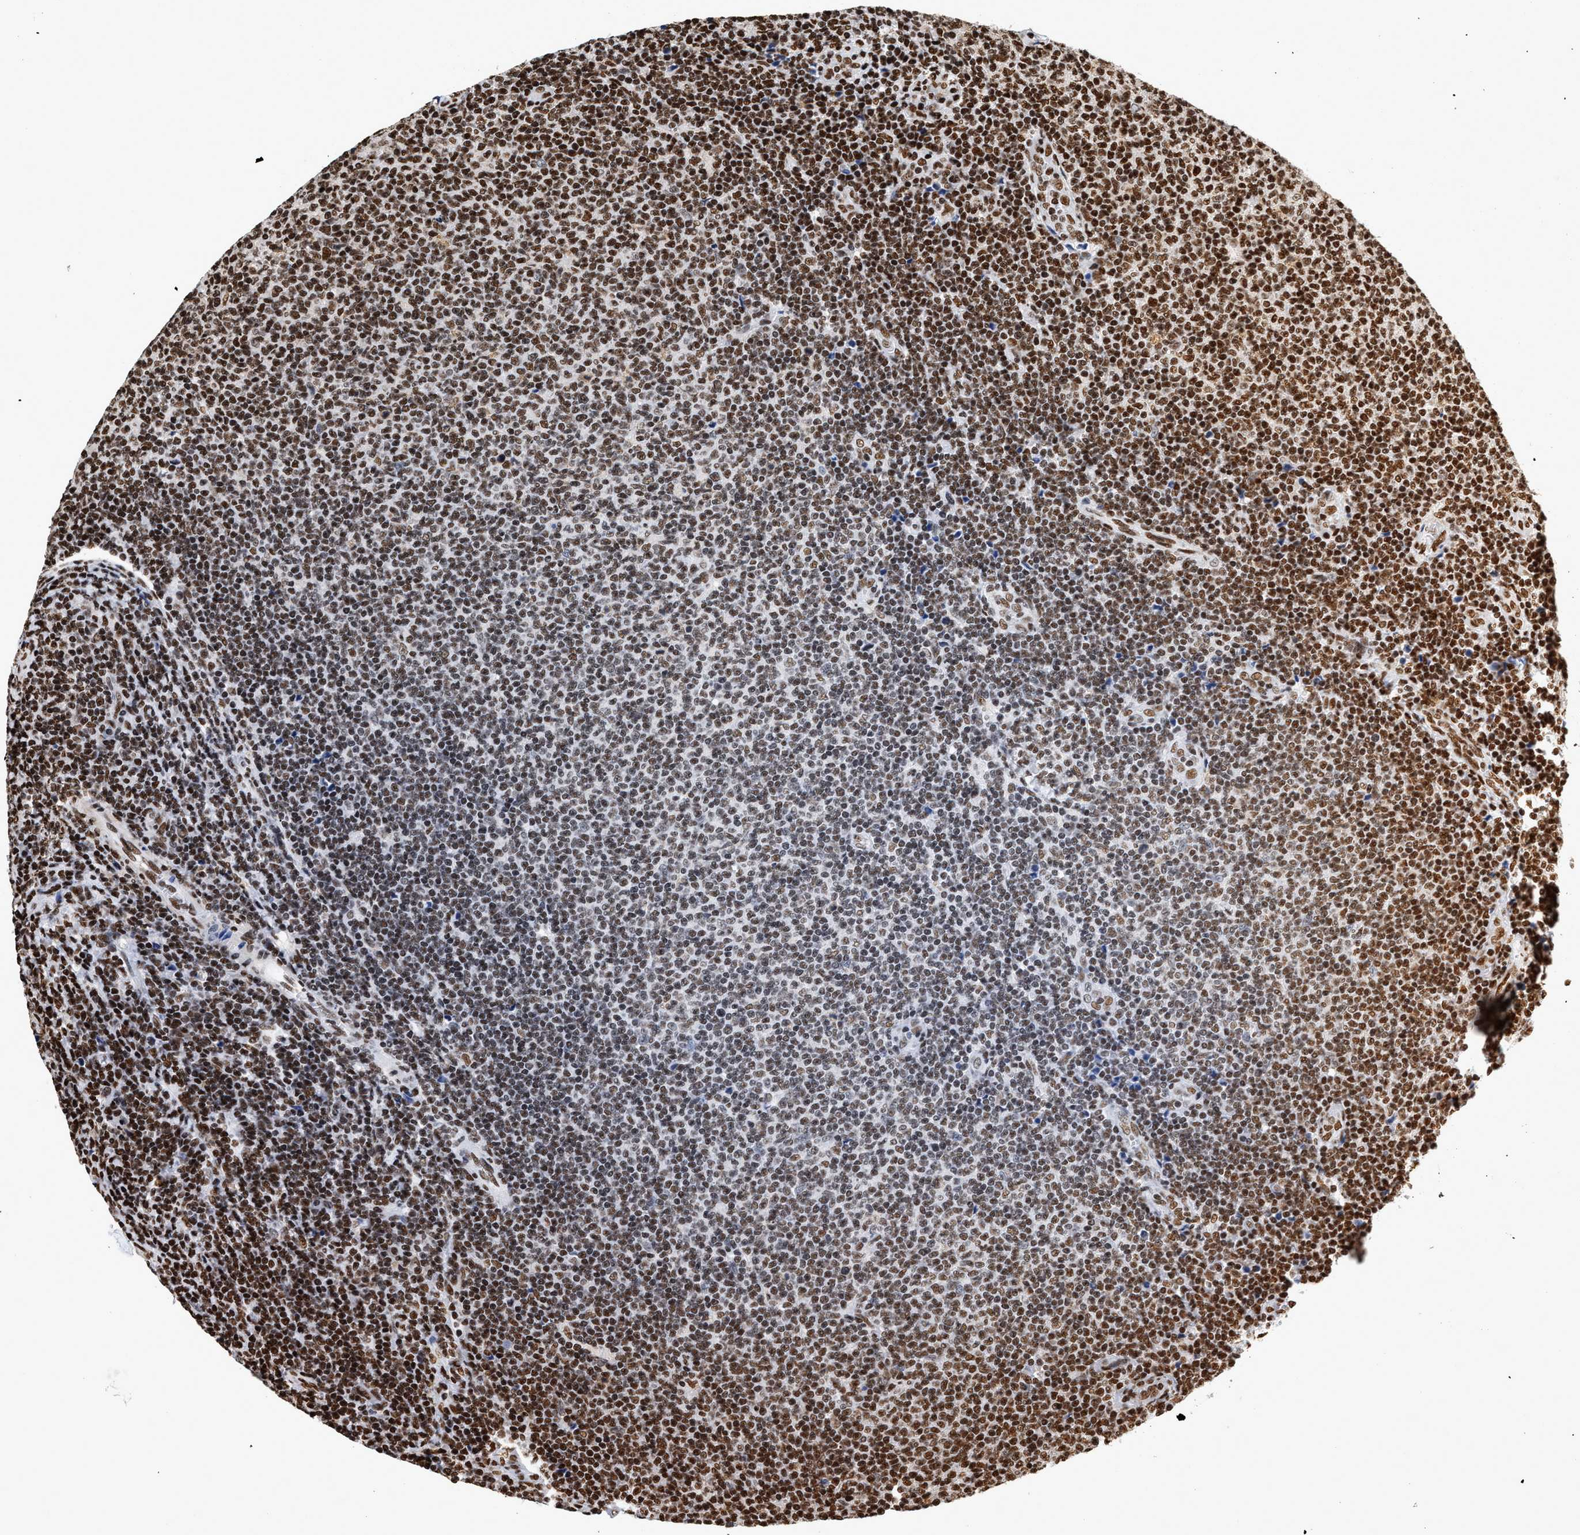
{"staining": {"intensity": "strong", "quantity": ">75%", "location": "nuclear"}, "tissue": "lymphoma", "cell_type": "Tumor cells", "image_type": "cancer", "snomed": [{"axis": "morphology", "description": "Malignant lymphoma, non-Hodgkin's type, Low grade"}, {"axis": "topography", "description": "Lymph node"}], "caption": "Lymphoma stained for a protein (brown) reveals strong nuclear positive staining in approximately >75% of tumor cells.", "gene": "CREB1", "patient": {"sex": "male", "age": 66}}